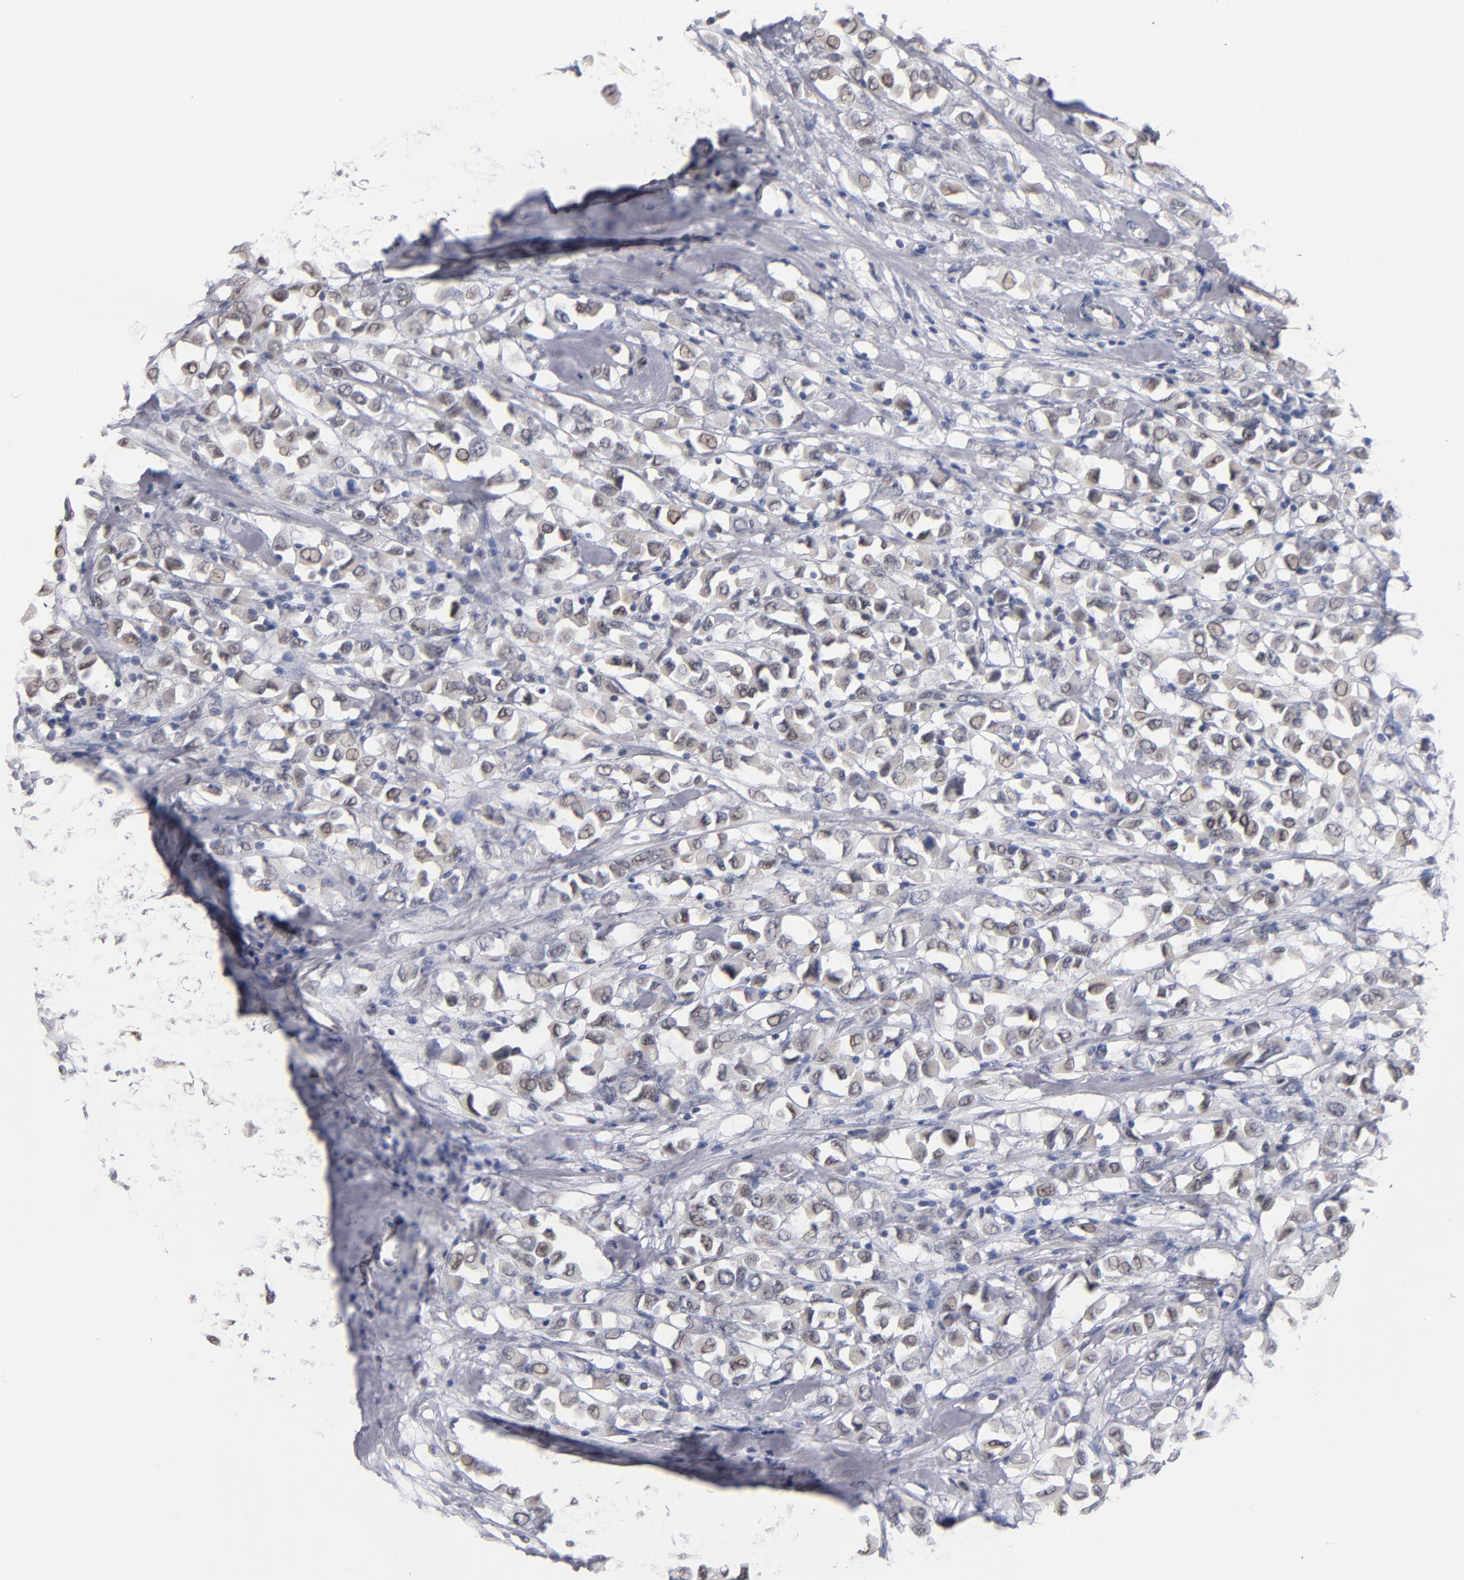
{"staining": {"intensity": "weak", "quantity": "<25%", "location": "nuclear"}, "tissue": "breast cancer", "cell_type": "Tumor cells", "image_type": "cancer", "snomed": [{"axis": "morphology", "description": "Duct carcinoma"}, {"axis": "topography", "description": "Breast"}], "caption": "DAB immunohistochemical staining of breast cancer (invasive ductal carcinoma) displays no significant positivity in tumor cells.", "gene": "MN1", "patient": {"sex": "female", "age": 61}}